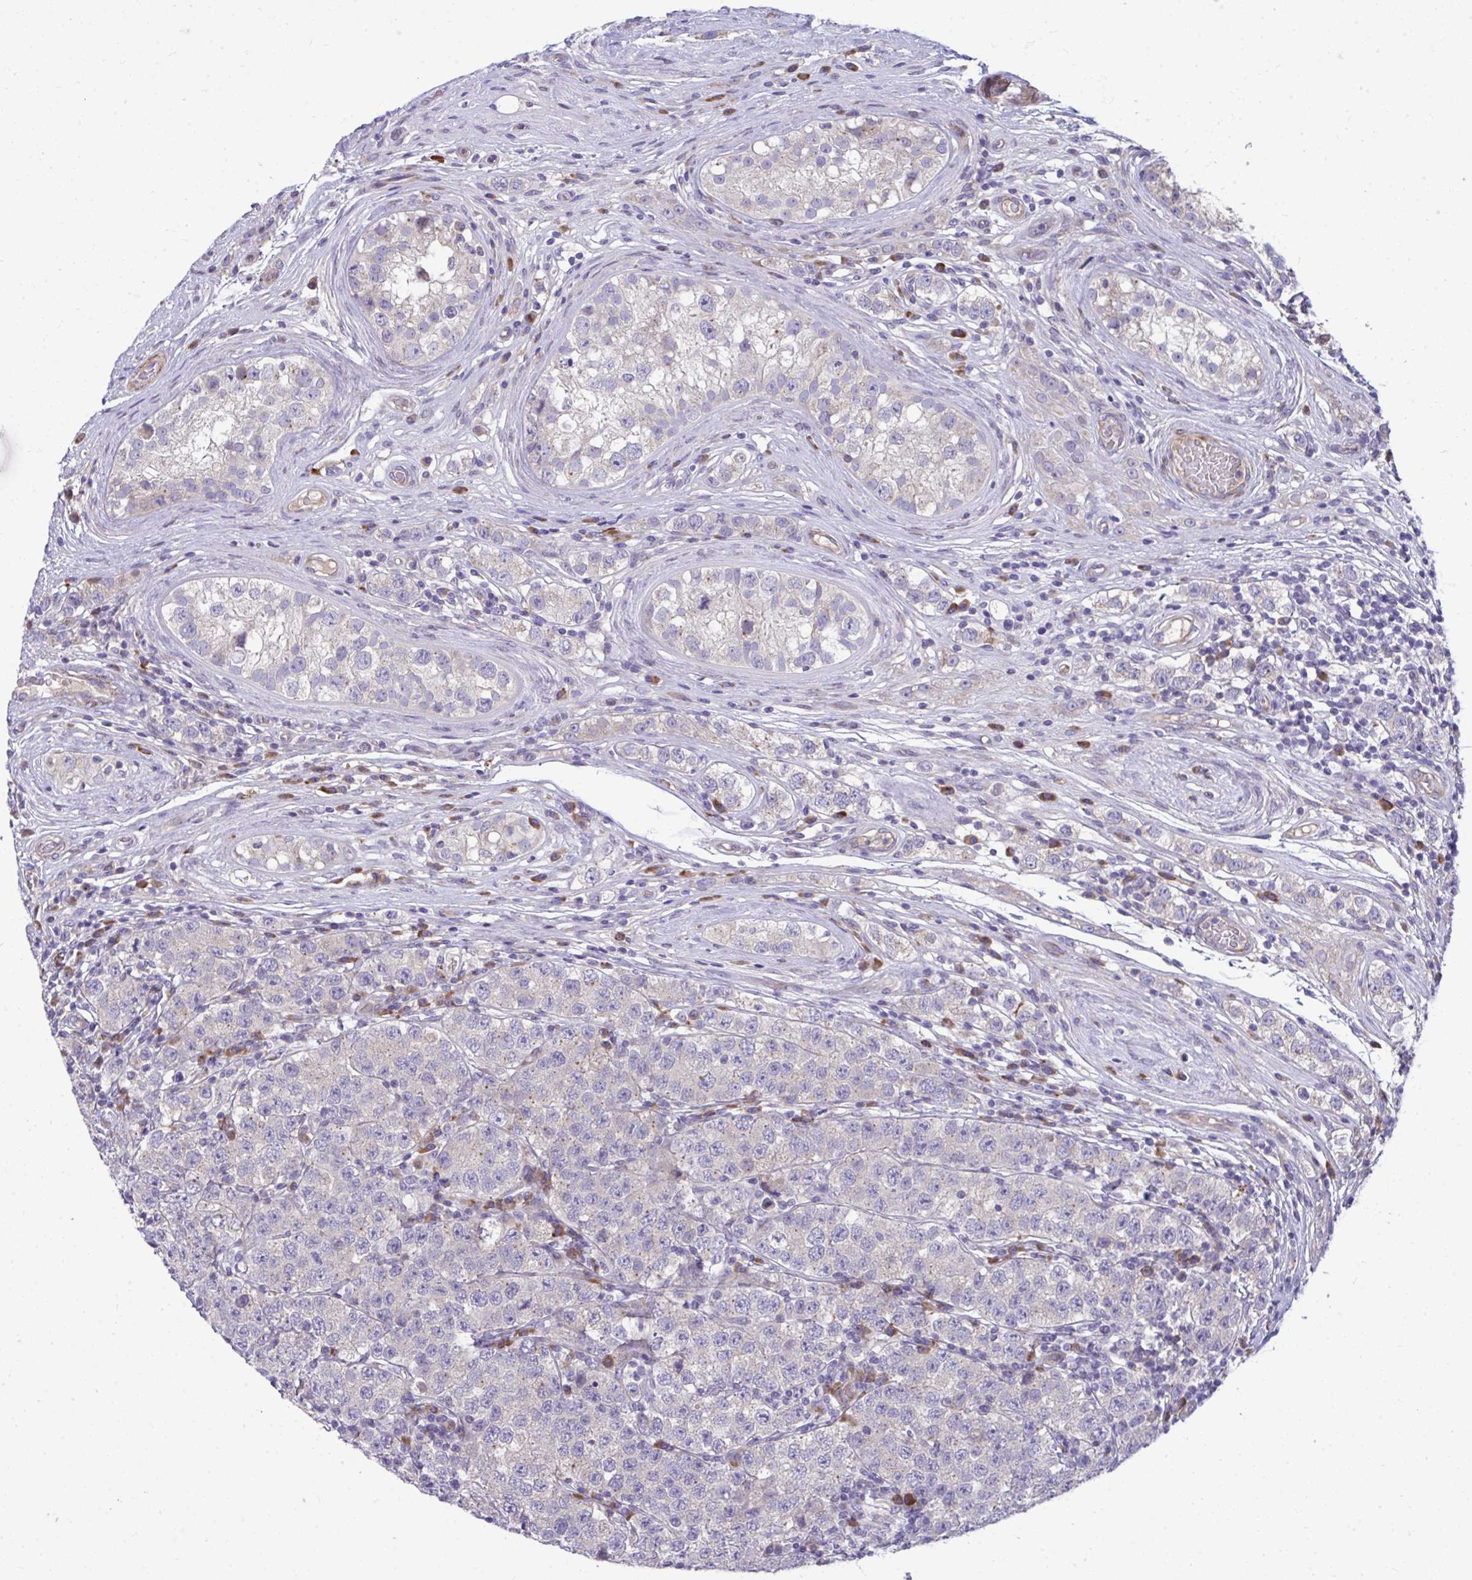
{"staining": {"intensity": "negative", "quantity": "none", "location": "none"}, "tissue": "testis cancer", "cell_type": "Tumor cells", "image_type": "cancer", "snomed": [{"axis": "morphology", "description": "Seminoma, NOS"}, {"axis": "topography", "description": "Testis"}], "caption": "Tumor cells show no significant positivity in testis cancer. The staining is performed using DAB (3,3'-diaminobenzidine) brown chromogen with nuclei counter-stained in using hematoxylin.", "gene": "PIGZ", "patient": {"sex": "male", "age": 34}}